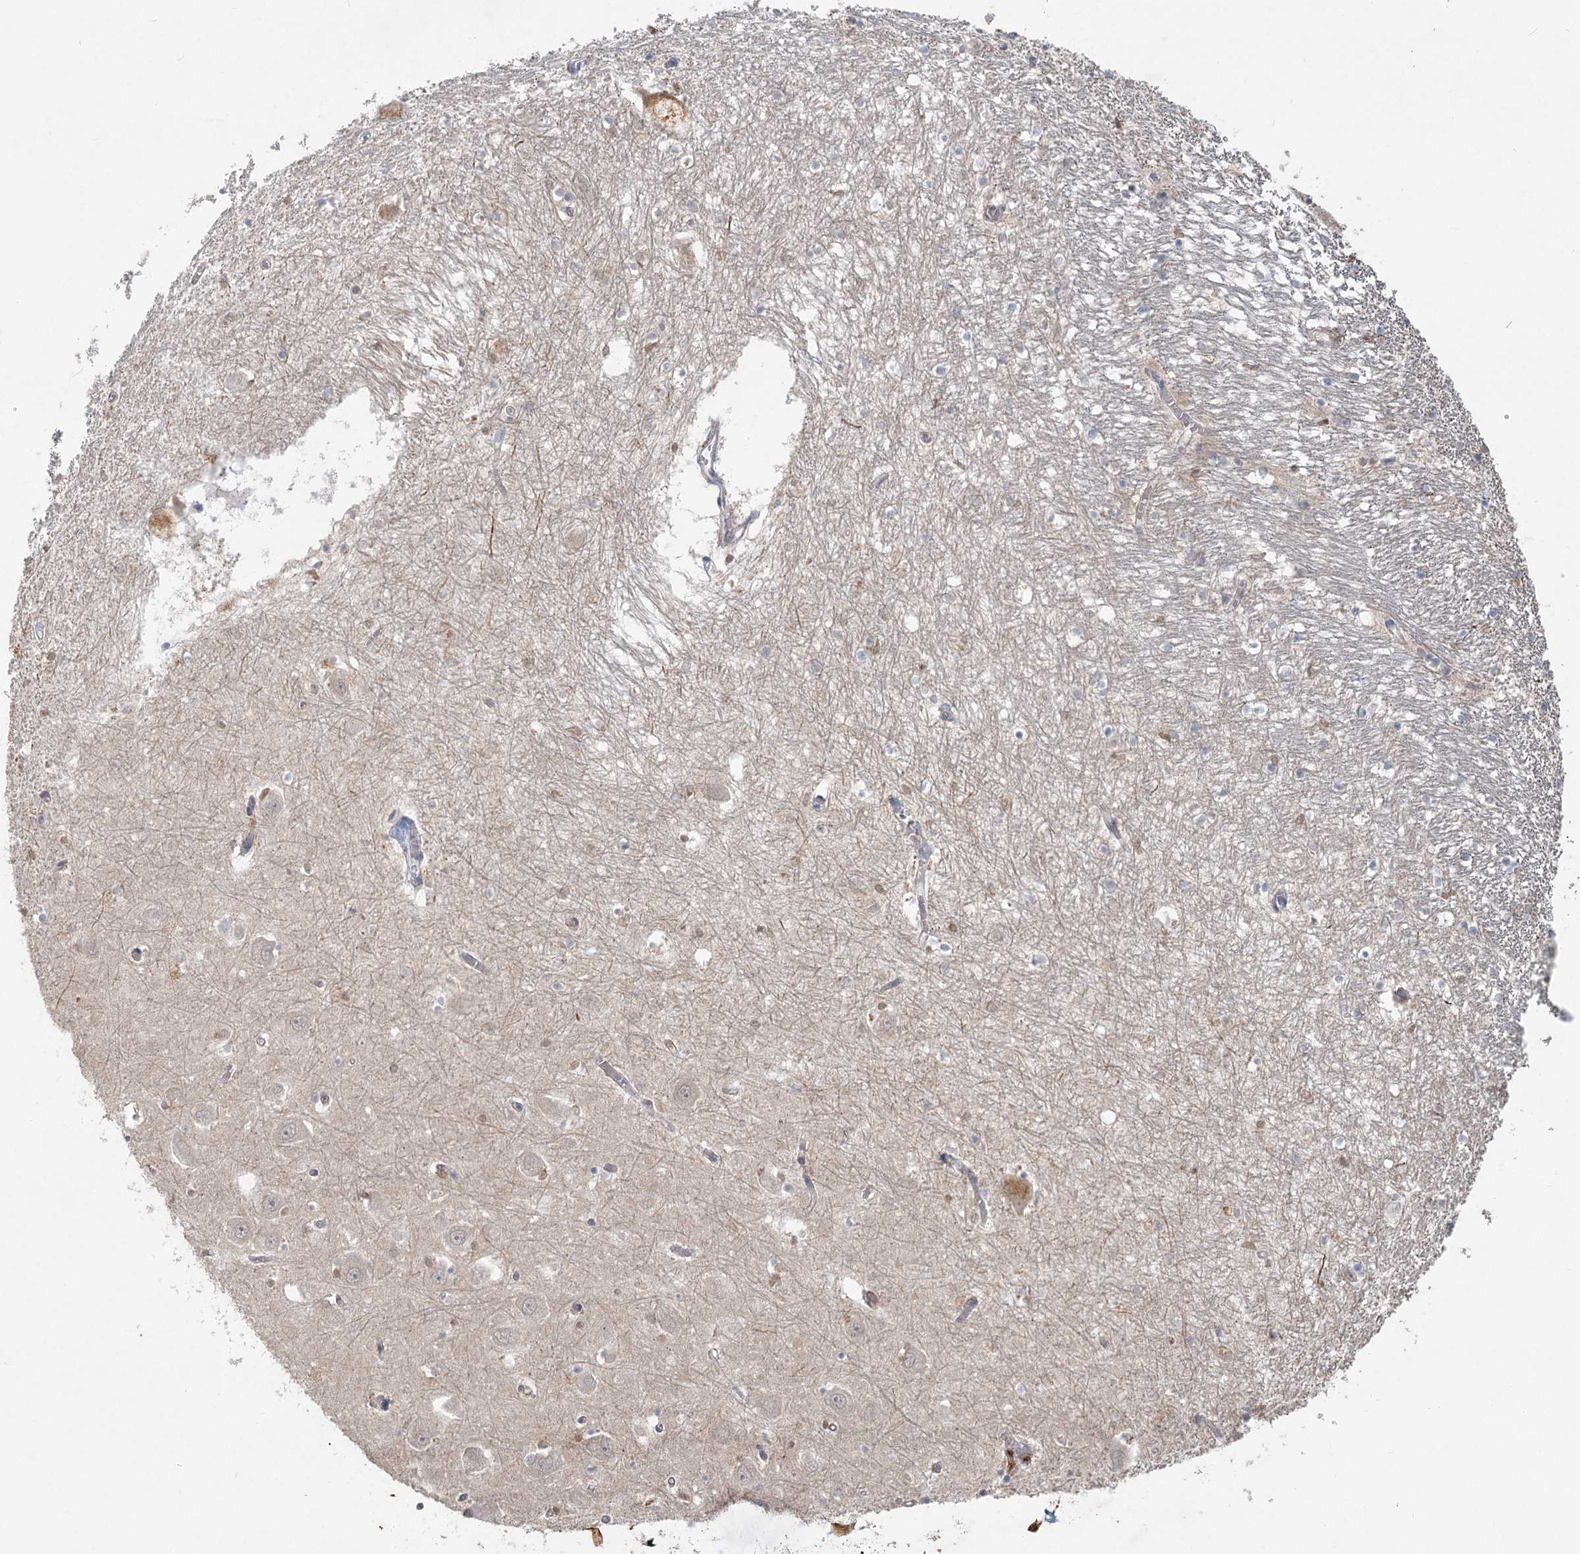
{"staining": {"intensity": "negative", "quantity": "none", "location": "none"}, "tissue": "hippocampus", "cell_type": "Glial cells", "image_type": "normal", "snomed": [{"axis": "morphology", "description": "Normal tissue, NOS"}, {"axis": "topography", "description": "Hippocampus"}], "caption": "IHC photomicrograph of unremarkable hippocampus stained for a protein (brown), which demonstrates no positivity in glial cells.", "gene": "LRP2BP", "patient": {"sex": "male", "age": 70}}